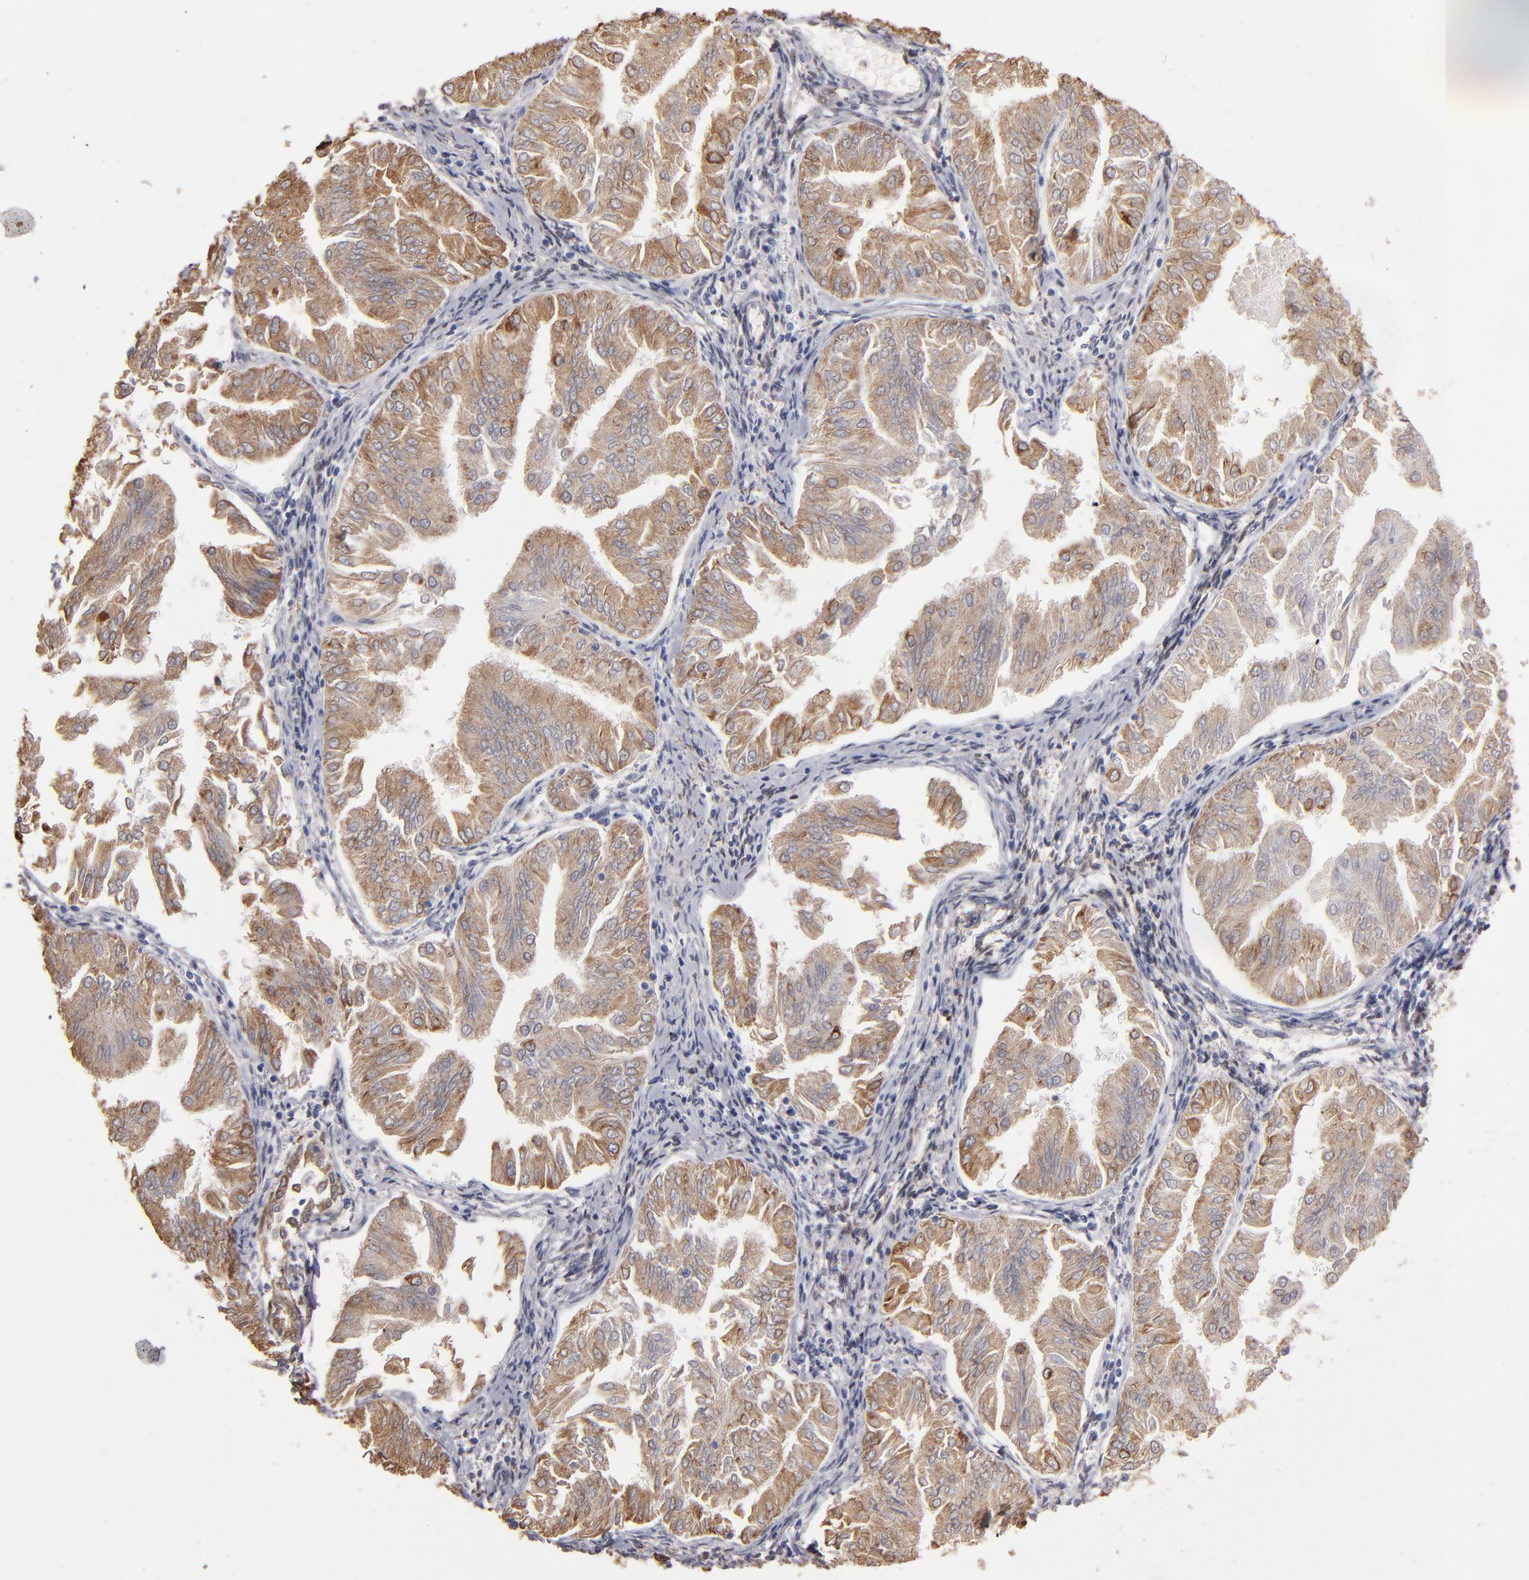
{"staining": {"intensity": "moderate", "quantity": ">75%", "location": "cytoplasmic/membranous"}, "tissue": "endometrial cancer", "cell_type": "Tumor cells", "image_type": "cancer", "snomed": [{"axis": "morphology", "description": "Adenocarcinoma, NOS"}, {"axis": "topography", "description": "Endometrium"}], "caption": "Immunohistochemistry (IHC) image of neoplastic tissue: human endometrial adenocarcinoma stained using immunohistochemistry (IHC) exhibits medium levels of moderate protein expression localized specifically in the cytoplasmic/membranous of tumor cells, appearing as a cytoplasmic/membranous brown color.", "gene": "PGRMC1", "patient": {"sex": "female", "age": 53}}